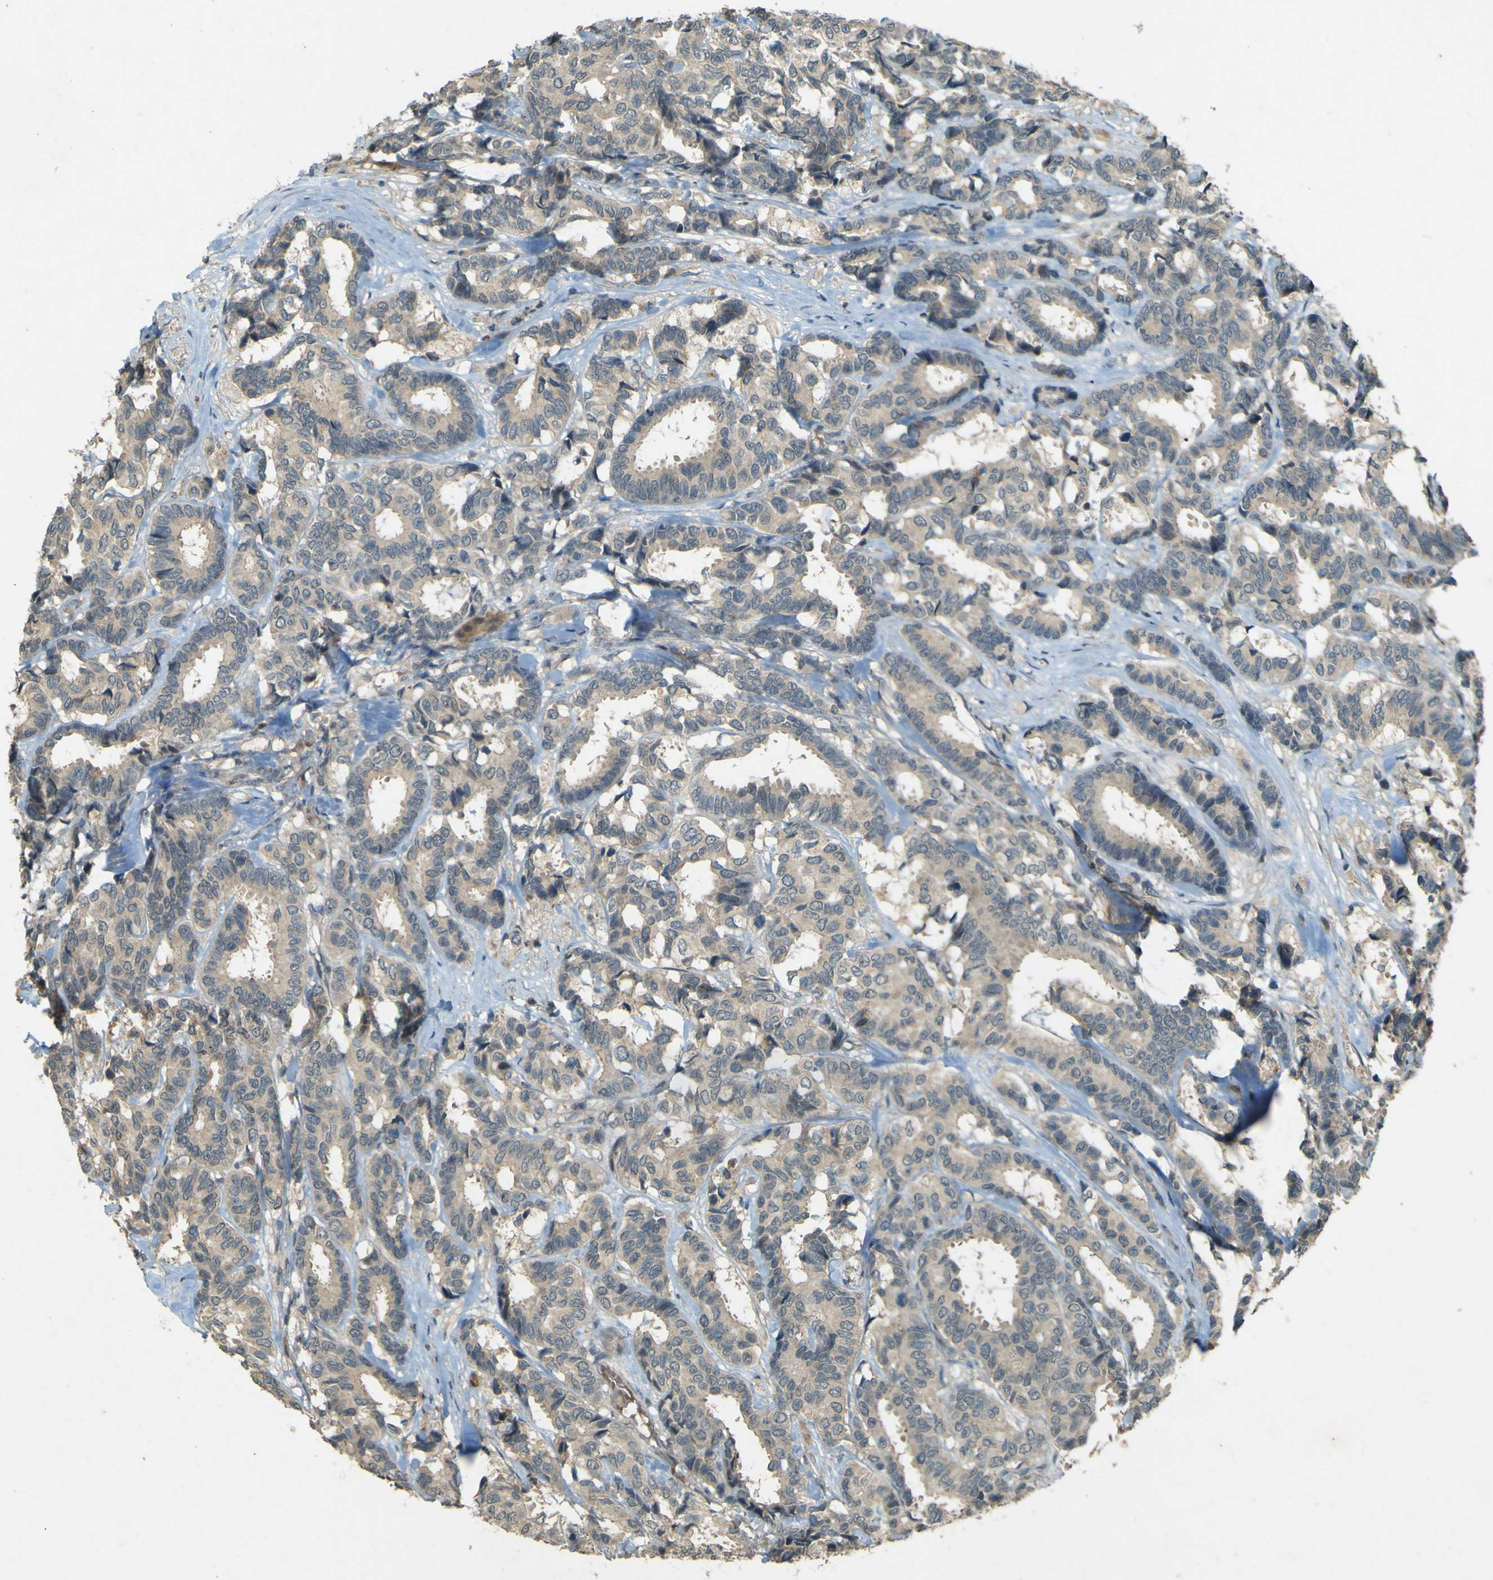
{"staining": {"intensity": "weak", "quantity": ">75%", "location": "cytoplasmic/membranous"}, "tissue": "breast cancer", "cell_type": "Tumor cells", "image_type": "cancer", "snomed": [{"axis": "morphology", "description": "Duct carcinoma"}, {"axis": "topography", "description": "Breast"}], "caption": "Protein expression analysis of human breast cancer reveals weak cytoplasmic/membranous expression in approximately >75% of tumor cells. The staining was performed using DAB to visualize the protein expression in brown, while the nuclei were stained in blue with hematoxylin (Magnification: 20x).", "gene": "MPDZ", "patient": {"sex": "female", "age": 87}}